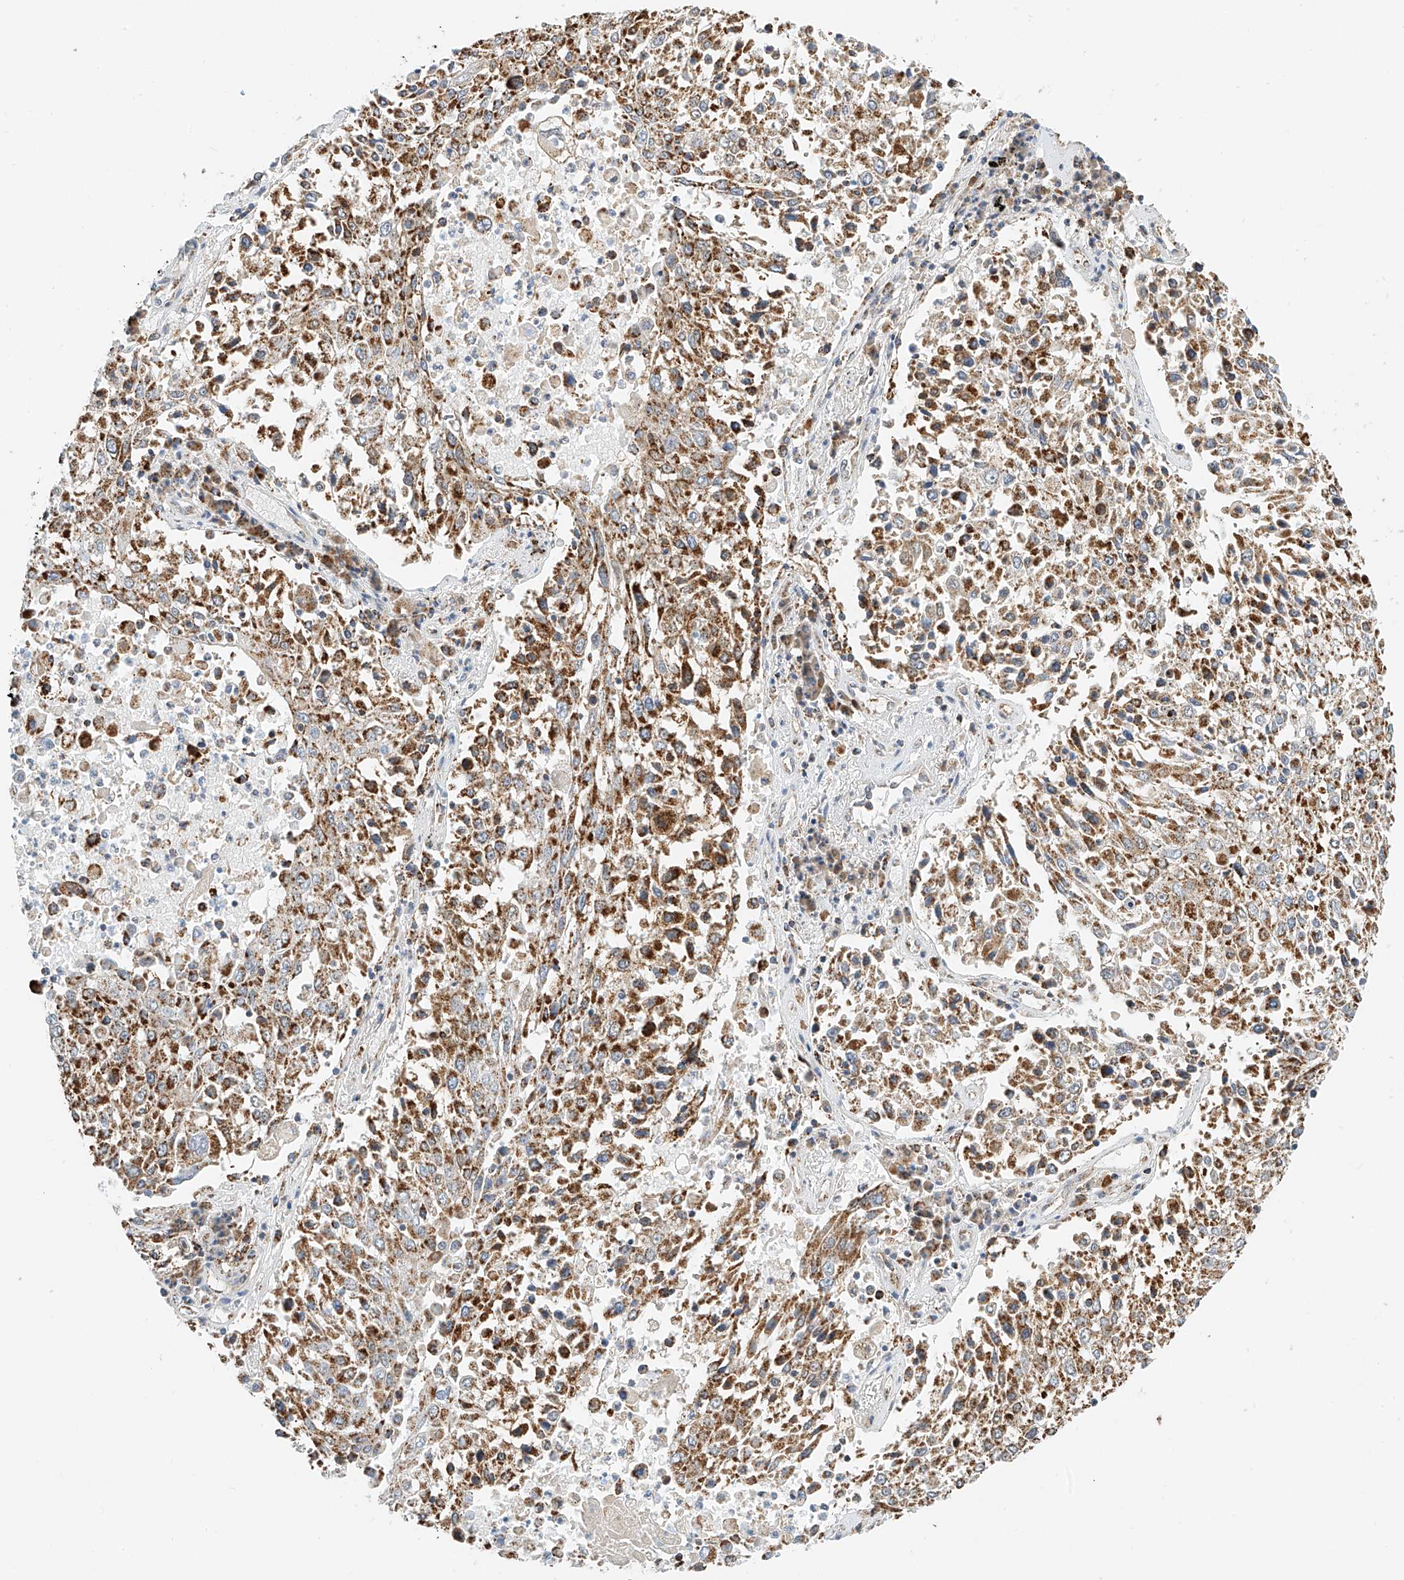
{"staining": {"intensity": "moderate", "quantity": ">75%", "location": "cytoplasmic/membranous"}, "tissue": "lung cancer", "cell_type": "Tumor cells", "image_type": "cancer", "snomed": [{"axis": "morphology", "description": "Squamous cell carcinoma, NOS"}, {"axis": "topography", "description": "Lung"}], "caption": "Immunohistochemical staining of lung cancer shows moderate cytoplasmic/membranous protein expression in about >75% of tumor cells. (DAB (3,3'-diaminobenzidine) IHC with brightfield microscopy, high magnification).", "gene": "PPA2", "patient": {"sex": "male", "age": 65}}